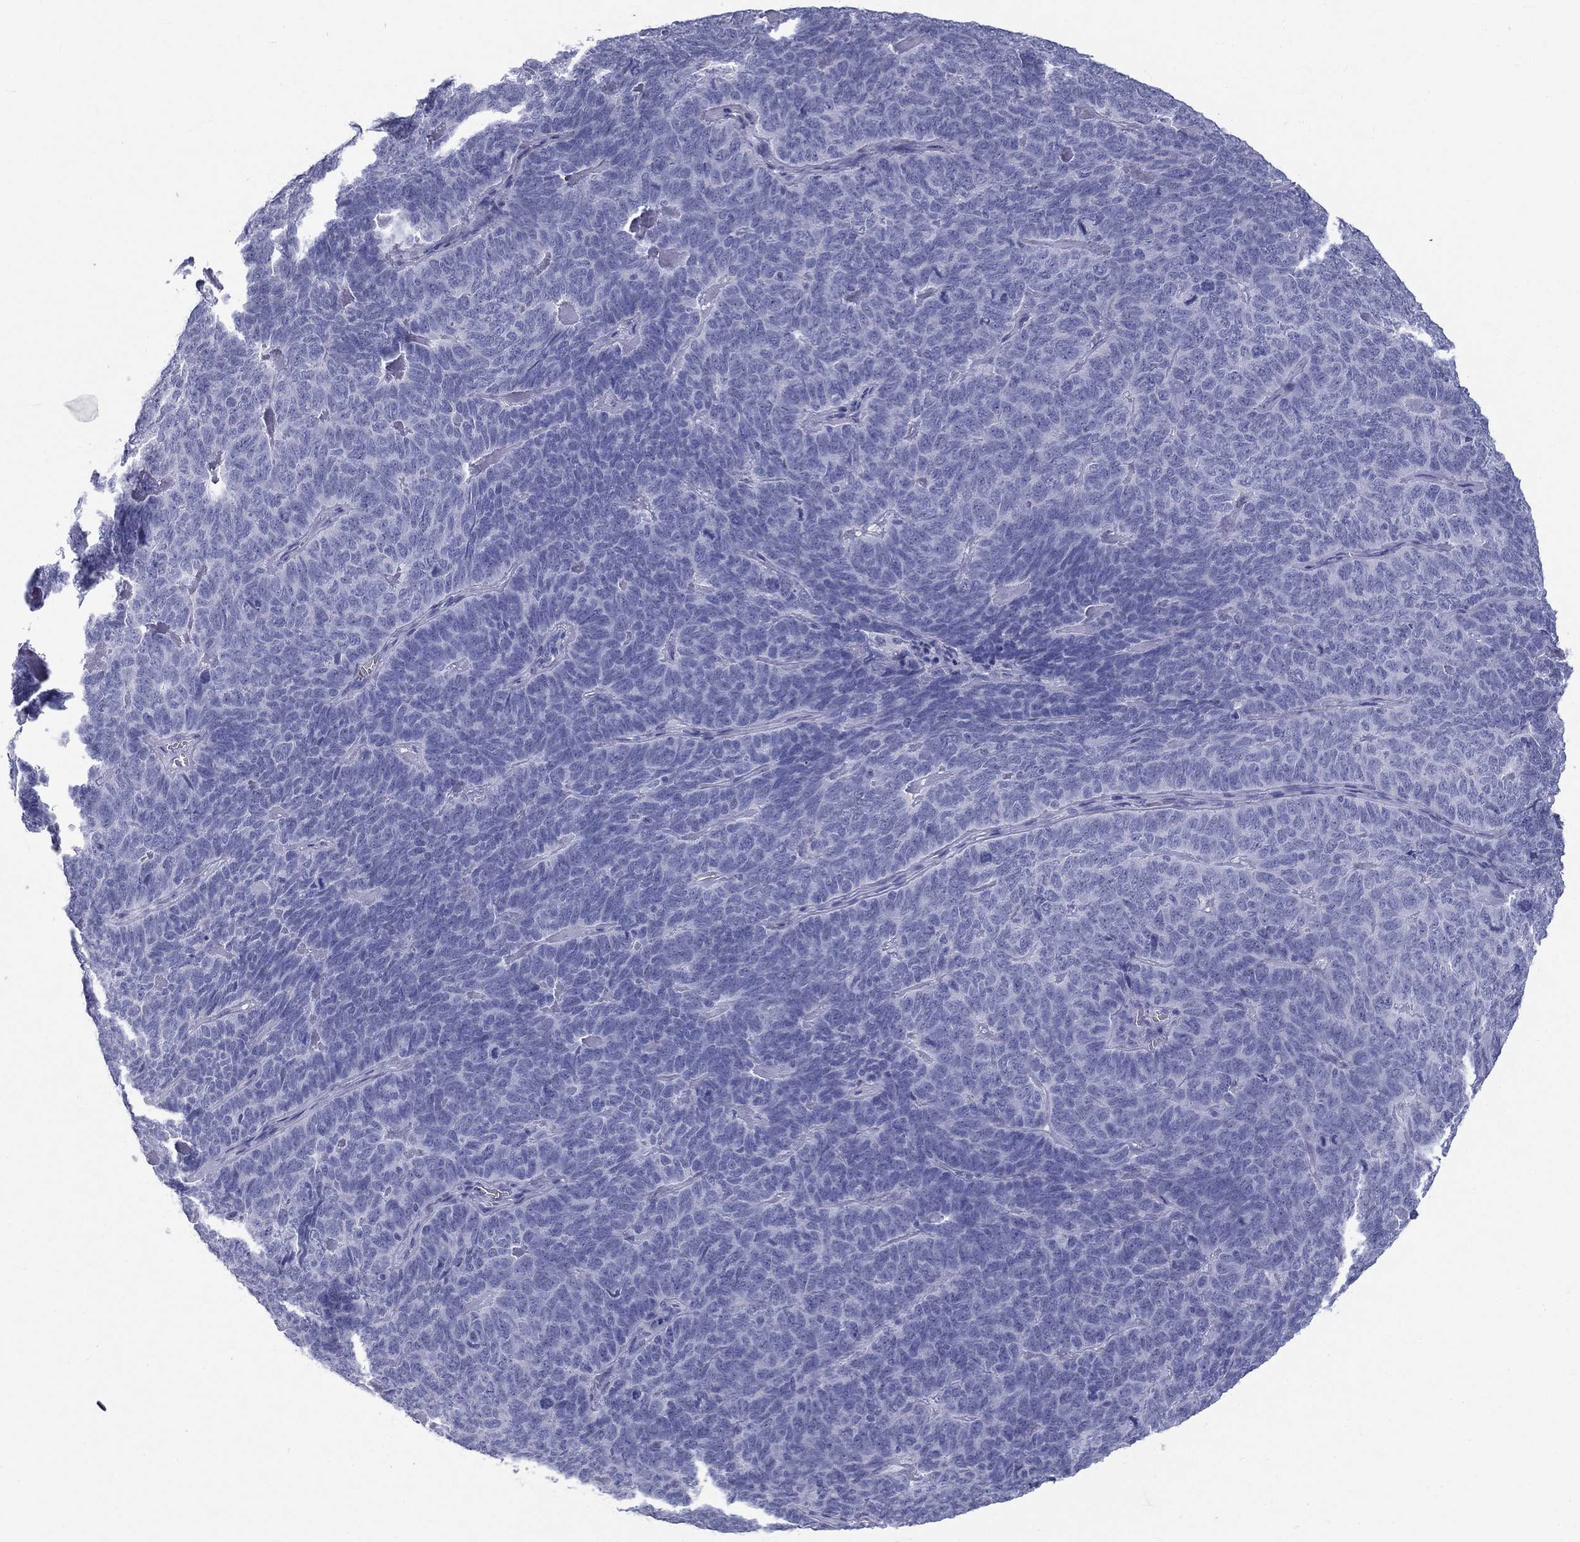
{"staining": {"intensity": "negative", "quantity": "none", "location": "none"}, "tissue": "skin cancer", "cell_type": "Tumor cells", "image_type": "cancer", "snomed": [{"axis": "morphology", "description": "Squamous cell carcinoma, NOS"}, {"axis": "topography", "description": "Skin"}, {"axis": "topography", "description": "Anal"}], "caption": "There is no significant expression in tumor cells of skin cancer (squamous cell carcinoma).", "gene": "DNALI1", "patient": {"sex": "female", "age": 51}}